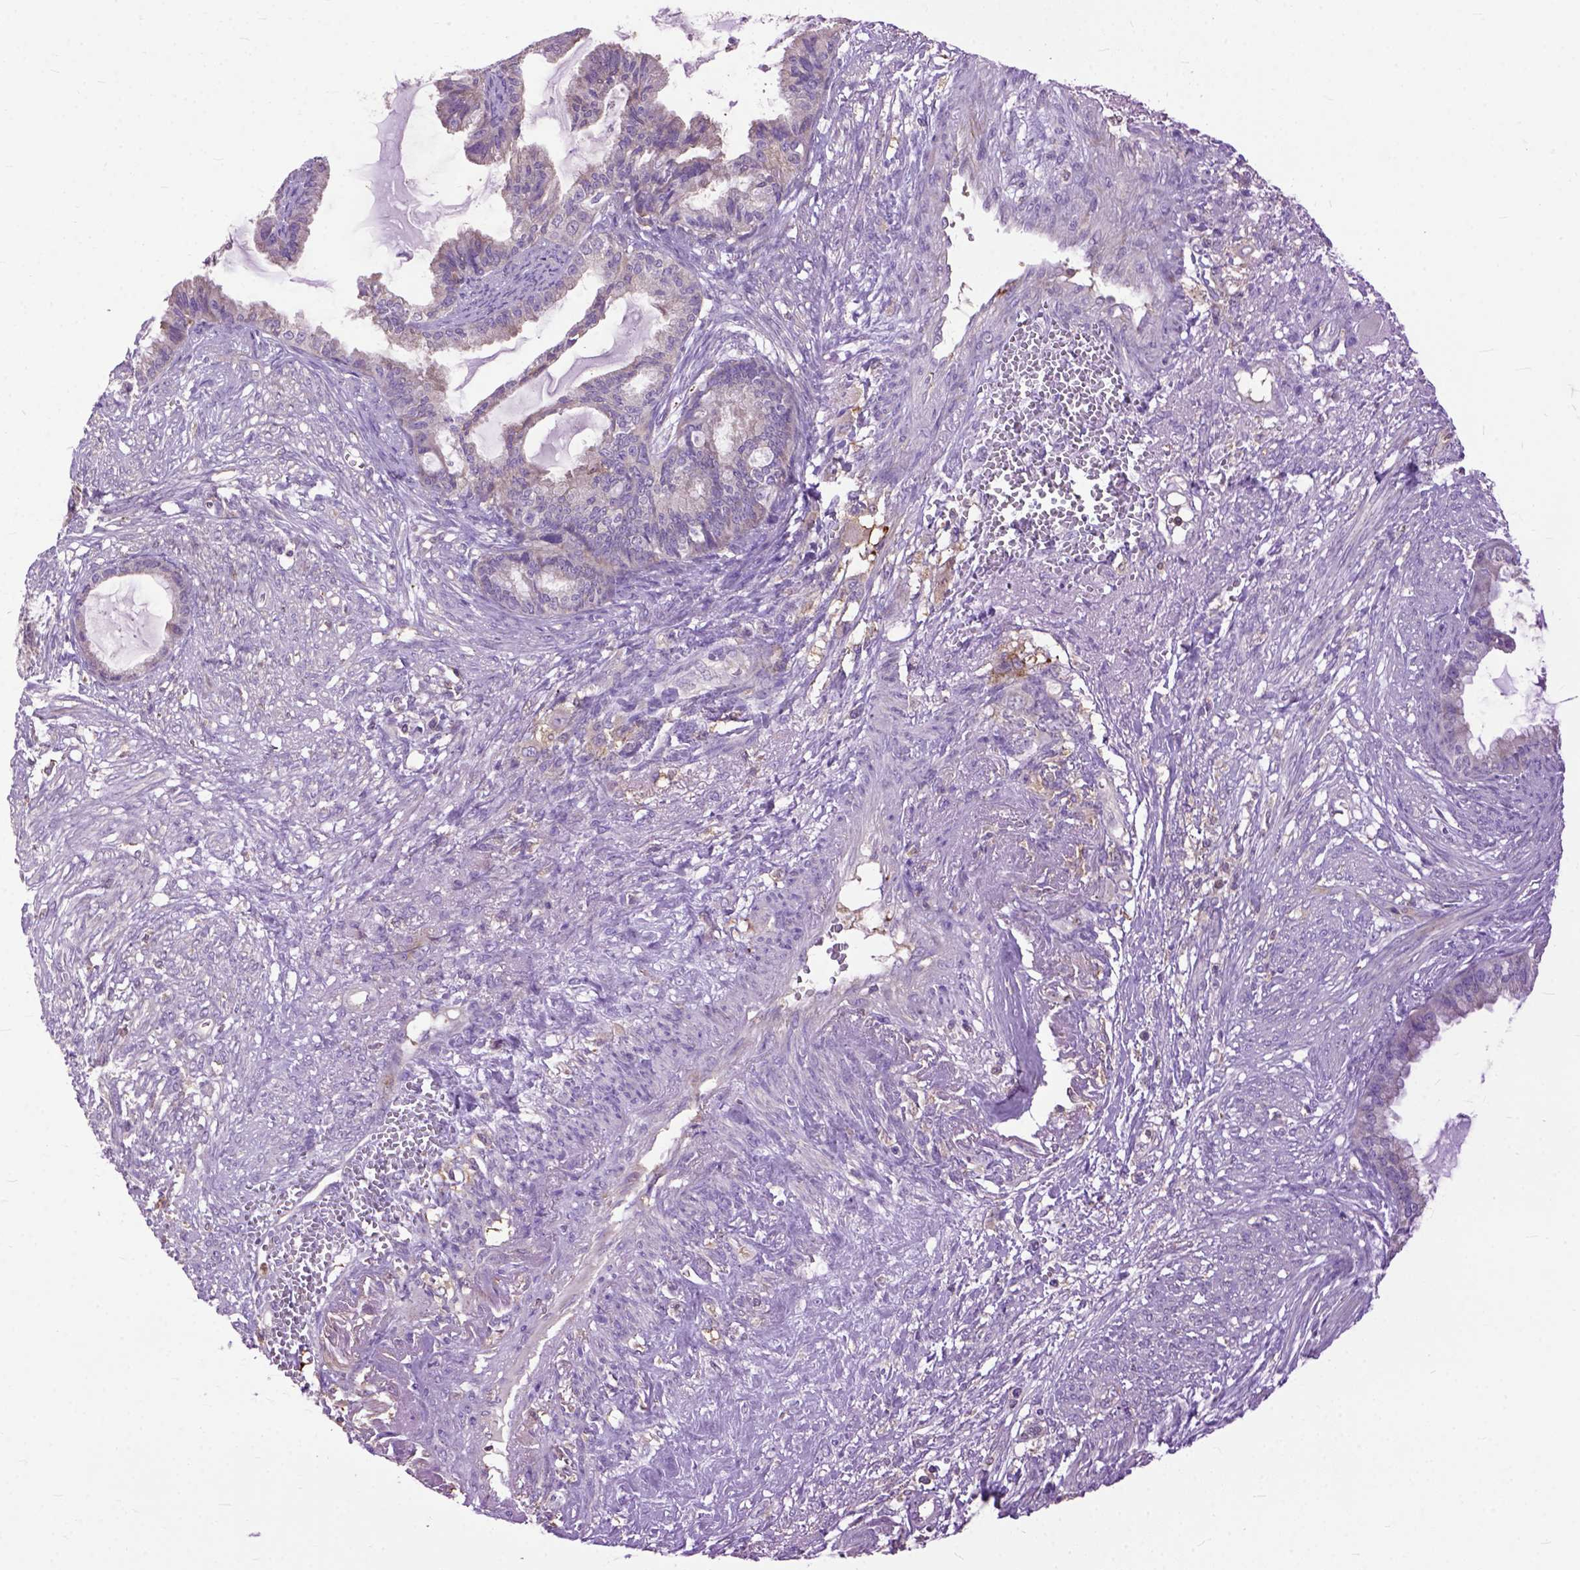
{"staining": {"intensity": "negative", "quantity": "none", "location": "none"}, "tissue": "endometrial cancer", "cell_type": "Tumor cells", "image_type": "cancer", "snomed": [{"axis": "morphology", "description": "Adenocarcinoma, NOS"}, {"axis": "topography", "description": "Endometrium"}], "caption": "High power microscopy image of an immunohistochemistry (IHC) image of endometrial cancer, revealing no significant positivity in tumor cells.", "gene": "NAMPT", "patient": {"sex": "female", "age": 86}}